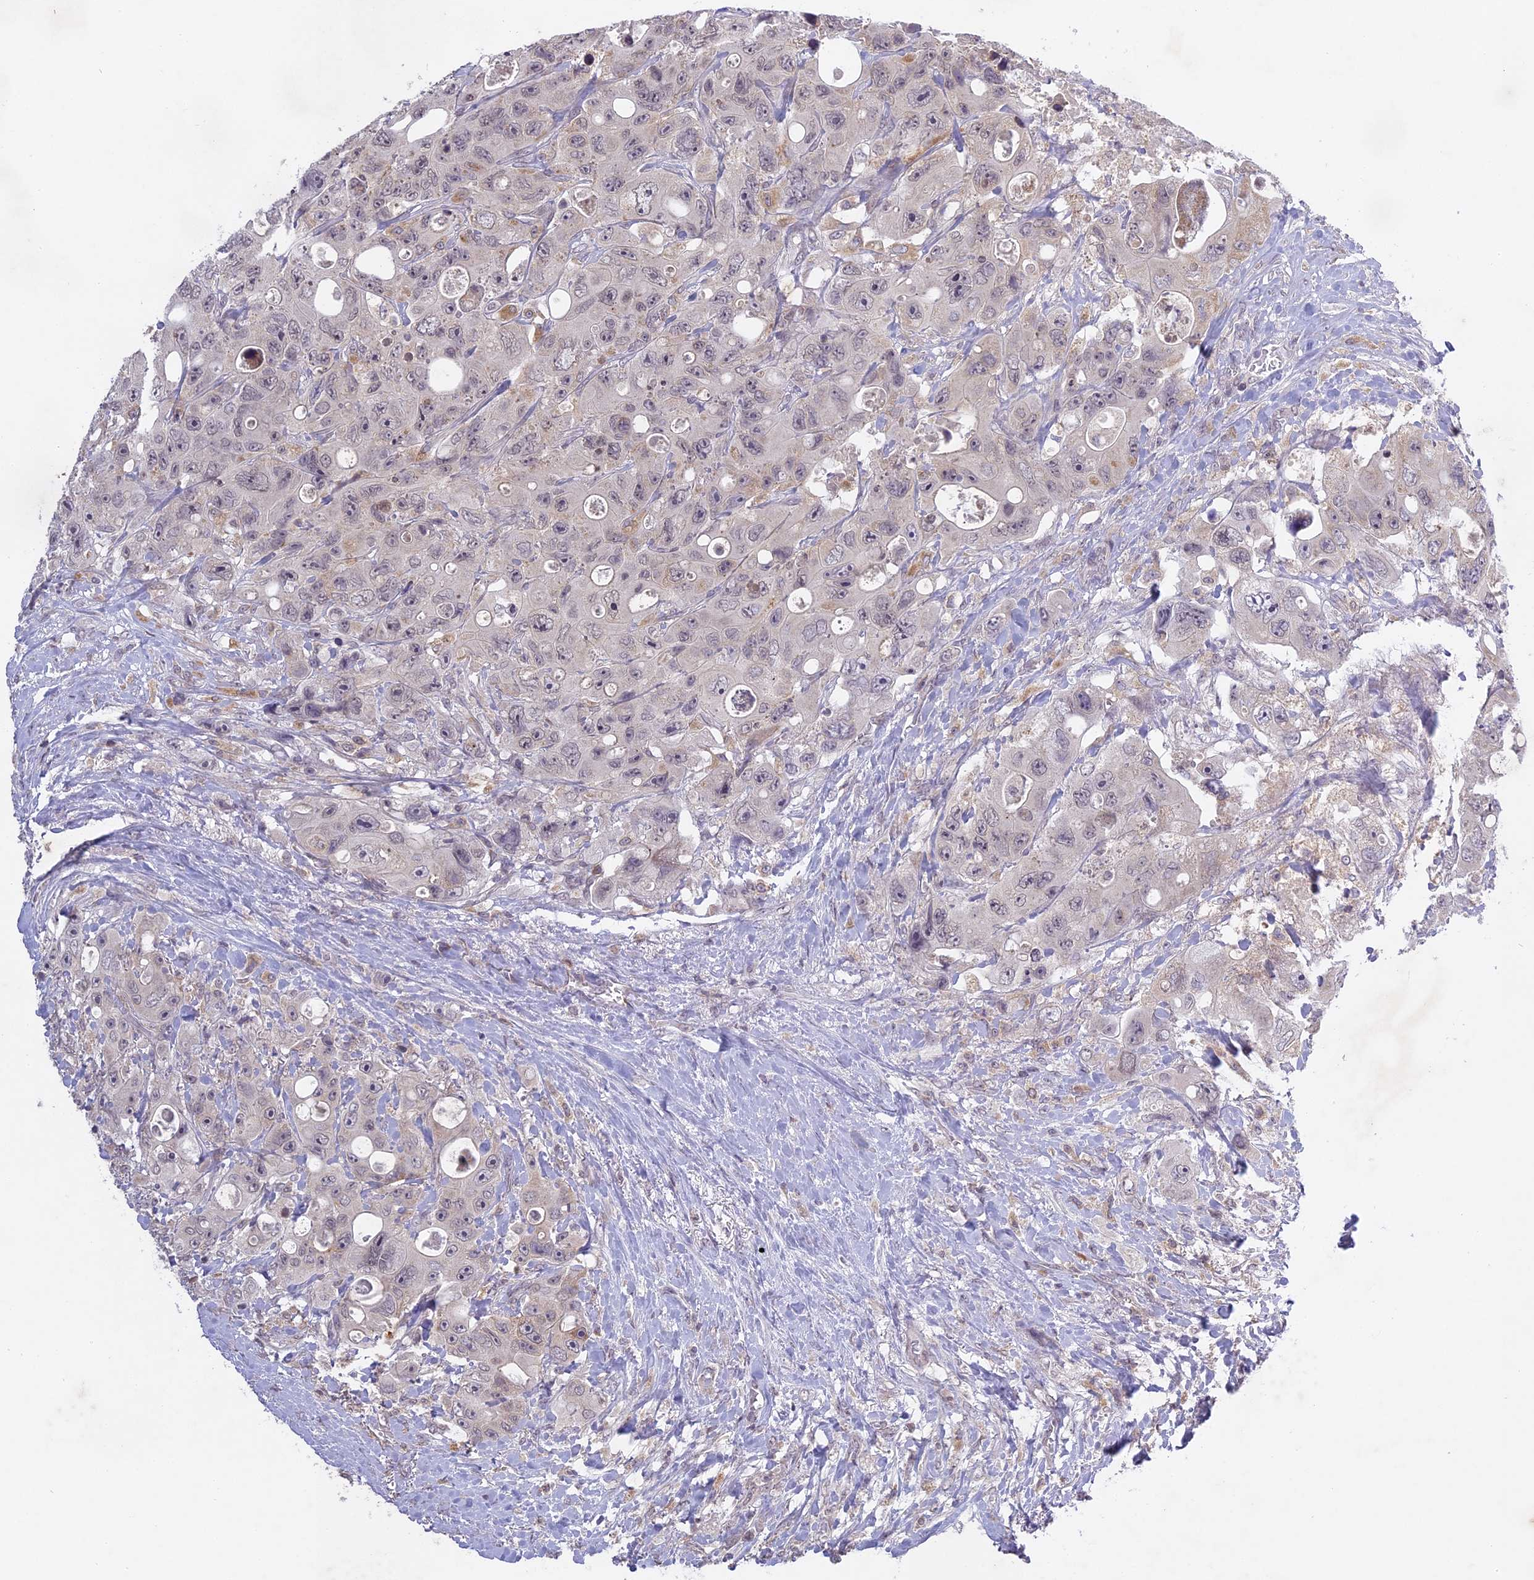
{"staining": {"intensity": "weak", "quantity": "<25%", "location": "cytoplasmic/membranous"}, "tissue": "colorectal cancer", "cell_type": "Tumor cells", "image_type": "cancer", "snomed": [{"axis": "morphology", "description": "Adenocarcinoma, NOS"}, {"axis": "topography", "description": "Colon"}], "caption": "An IHC micrograph of colorectal cancer (adenocarcinoma) is shown. There is no staining in tumor cells of colorectal cancer (adenocarcinoma). Nuclei are stained in blue.", "gene": "ERG28", "patient": {"sex": "female", "age": 46}}